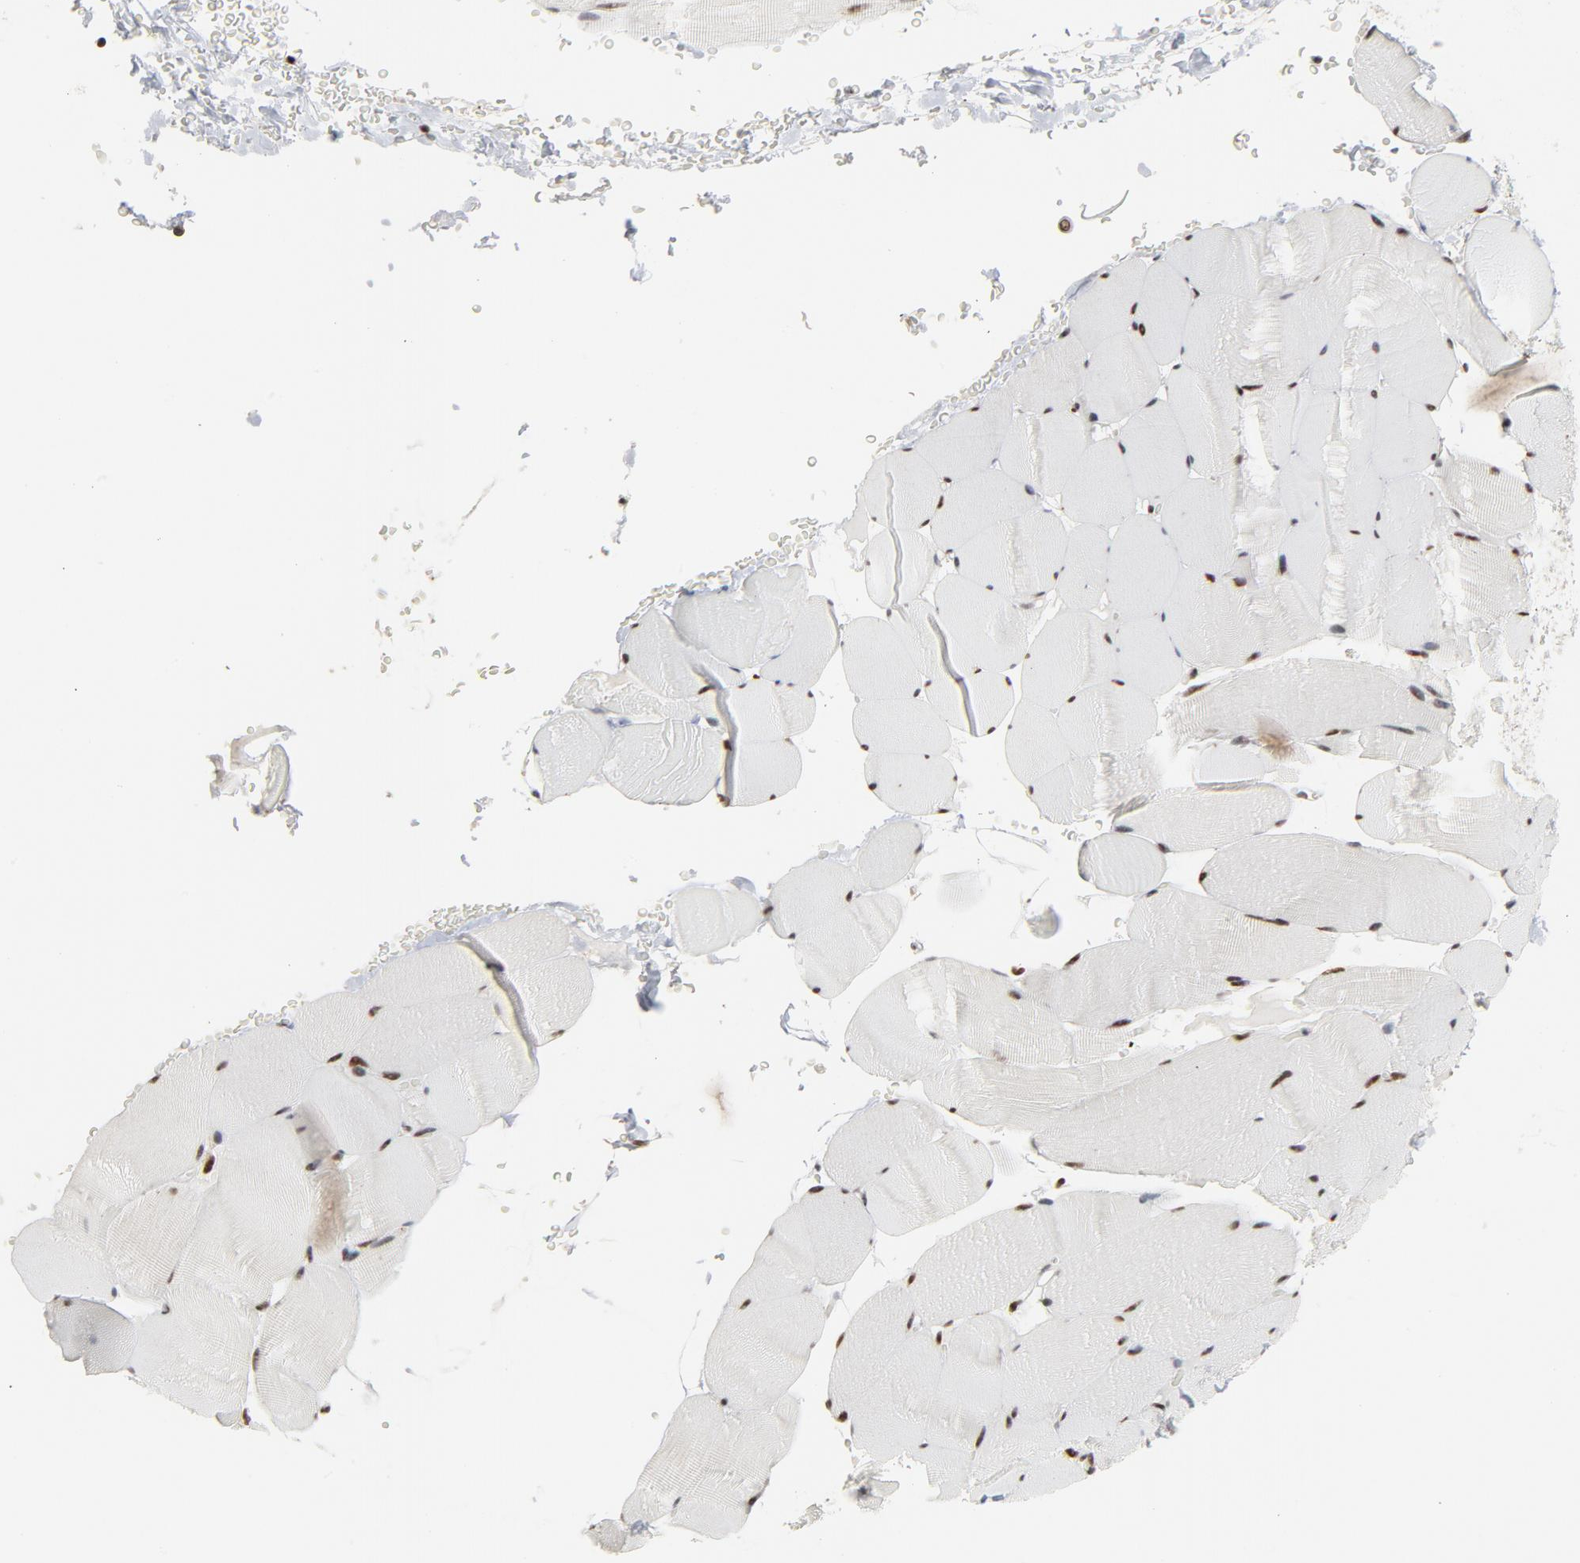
{"staining": {"intensity": "moderate", "quantity": ">75%", "location": "nuclear"}, "tissue": "skeletal muscle", "cell_type": "Myocytes", "image_type": "normal", "snomed": [{"axis": "morphology", "description": "Normal tissue, NOS"}, {"axis": "topography", "description": "Skeletal muscle"}], "caption": "Immunohistochemical staining of unremarkable human skeletal muscle exhibits >75% levels of moderate nuclear protein expression in about >75% of myocytes.", "gene": "MRE11", "patient": {"sex": "male", "age": 62}}